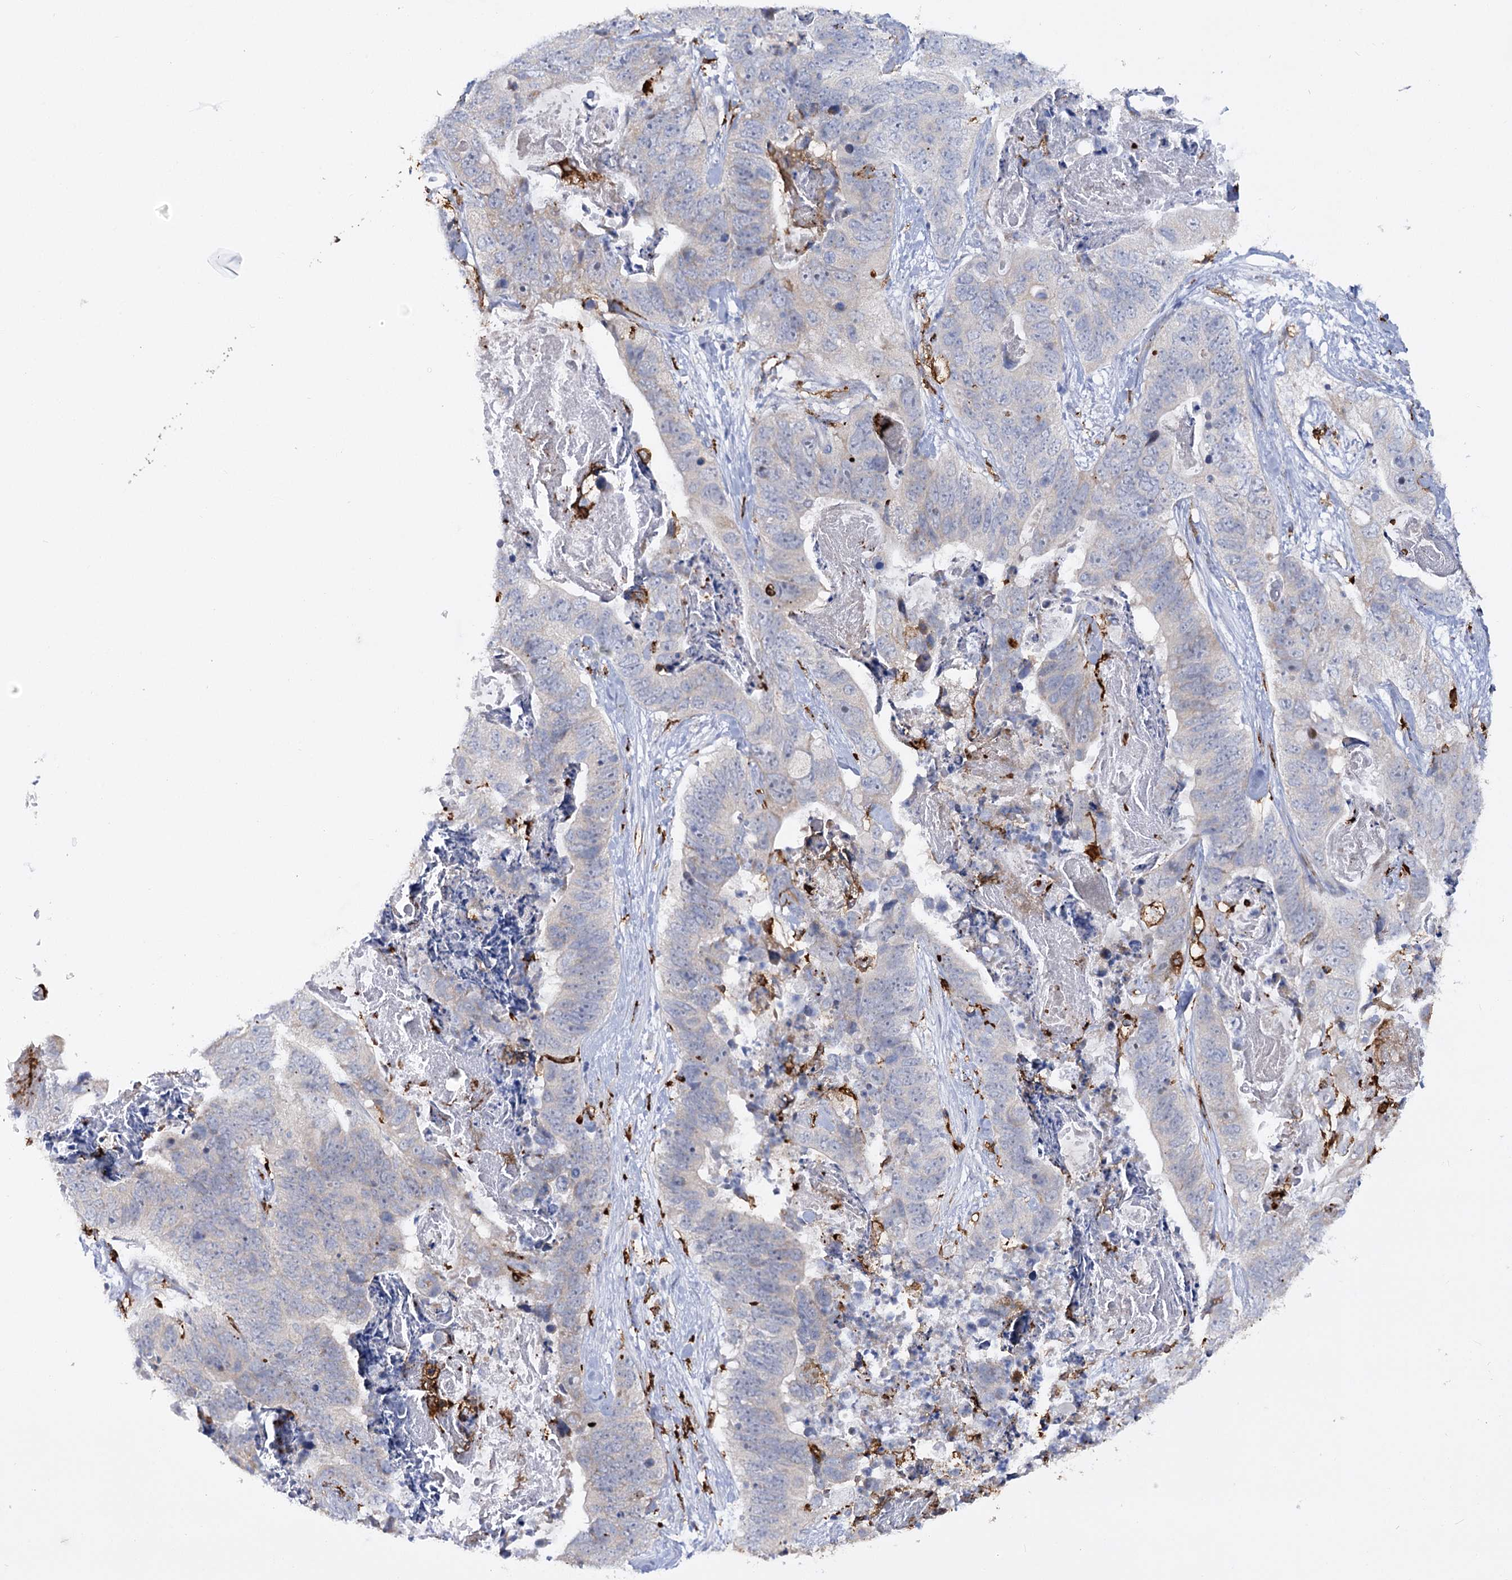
{"staining": {"intensity": "negative", "quantity": "none", "location": "none"}, "tissue": "stomach cancer", "cell_type": "Tumor cells", "image_type": "cancer", "snomed": [{"axis": "morphology", "description": "Adenocarcinoma, NOS"}, {"axis": "topography", "description": "Stomach"}], "caption": "Protein analysis of stomach cancer (adenocarcinoma) displays no significant positivity in tumor cells.", "gene": "PIWIL4", "patient": {"sex": "female", "age": 89}}